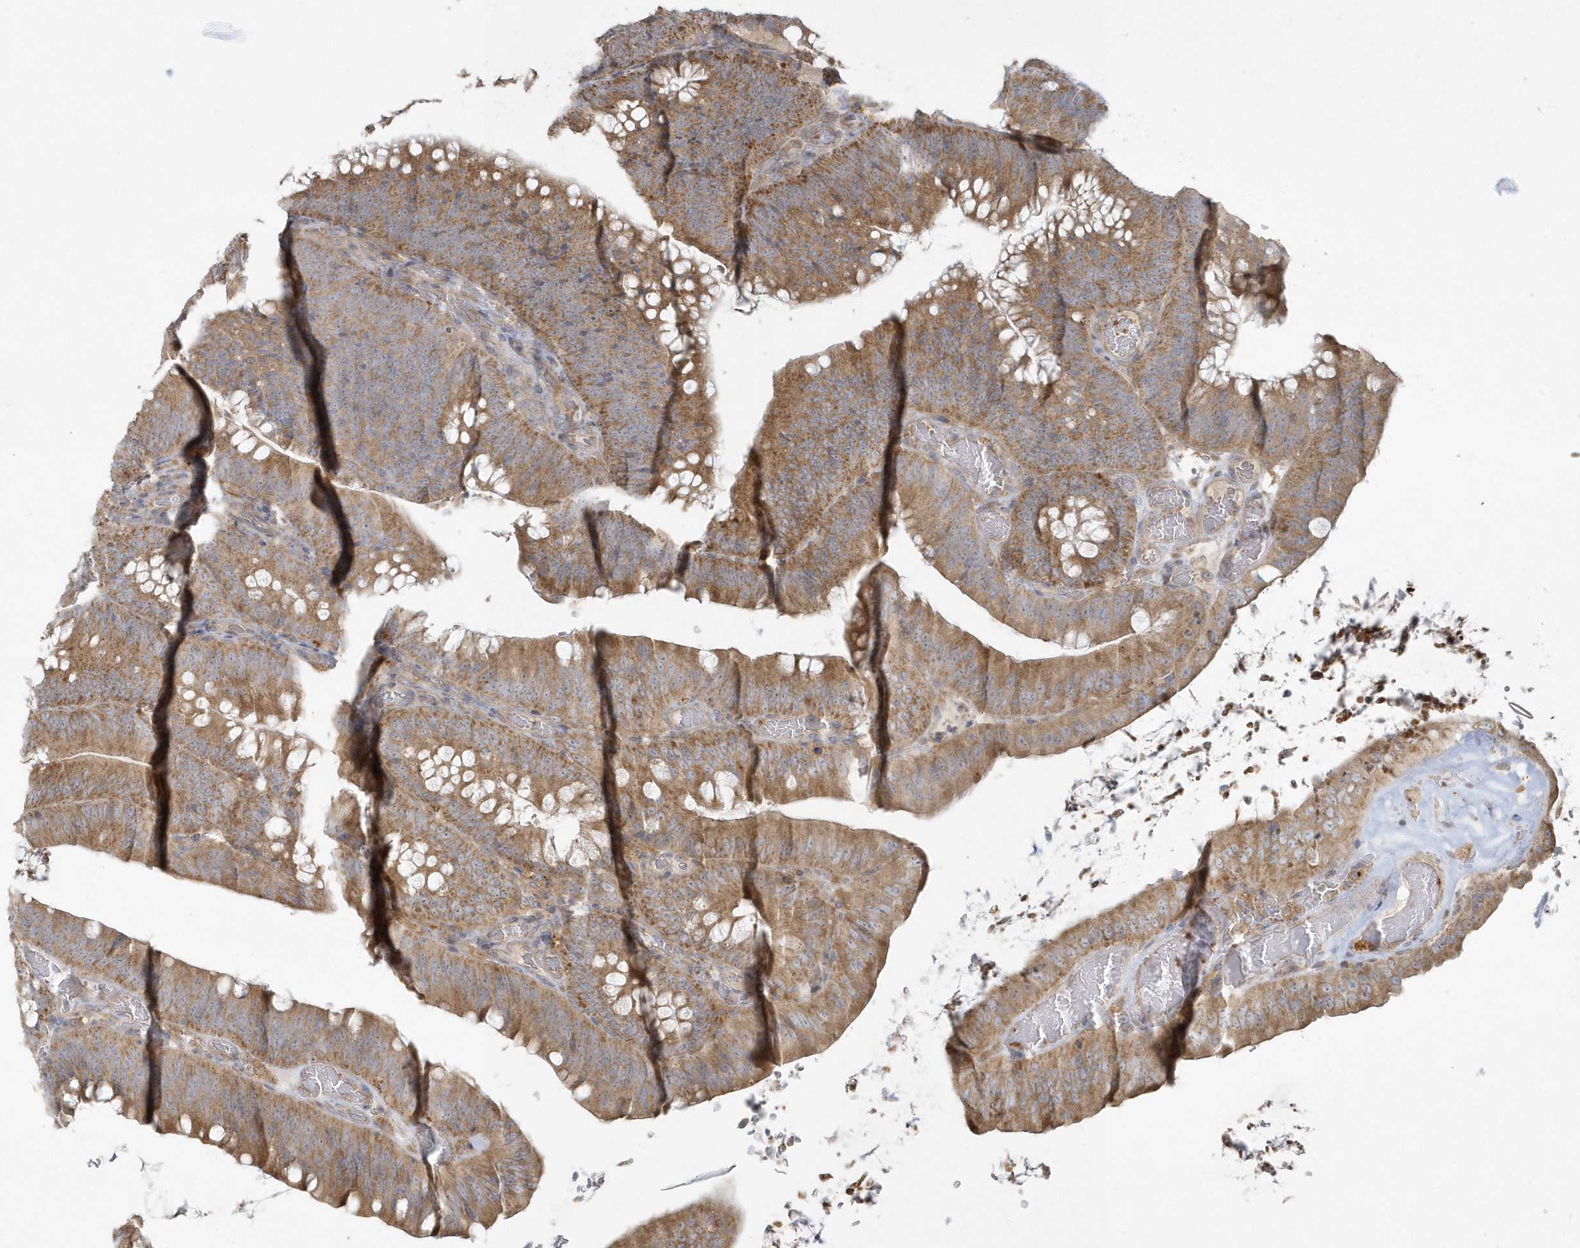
{"staining": {"intensity": "moderate", "quantity": ">75%", "location": "cytoplasmic/membranous"}, "tissue": "colorectal cancer", "cell_type": "Tumor cells", "image_type": "cancer", "snomed": [{"axis": "morphology", "description": "Normal tissue, NOS"}, {"axis": "topography", "description": "Colon"}], "caption": "Immunohistochemistry staining of colorectal cancer, which reveals medium levels of moderate cytoplasmic/membranous expression in approximately >75% of tumor cells indicating moderate cytoplasmic/membranous protein positivity. The staining was performed using DAB (brown) for protein detection and nuclei were counterstained in hematoxylin (blue).", "gene": "BLTP3A", "patient": {"sex": "female", "age": 82}}